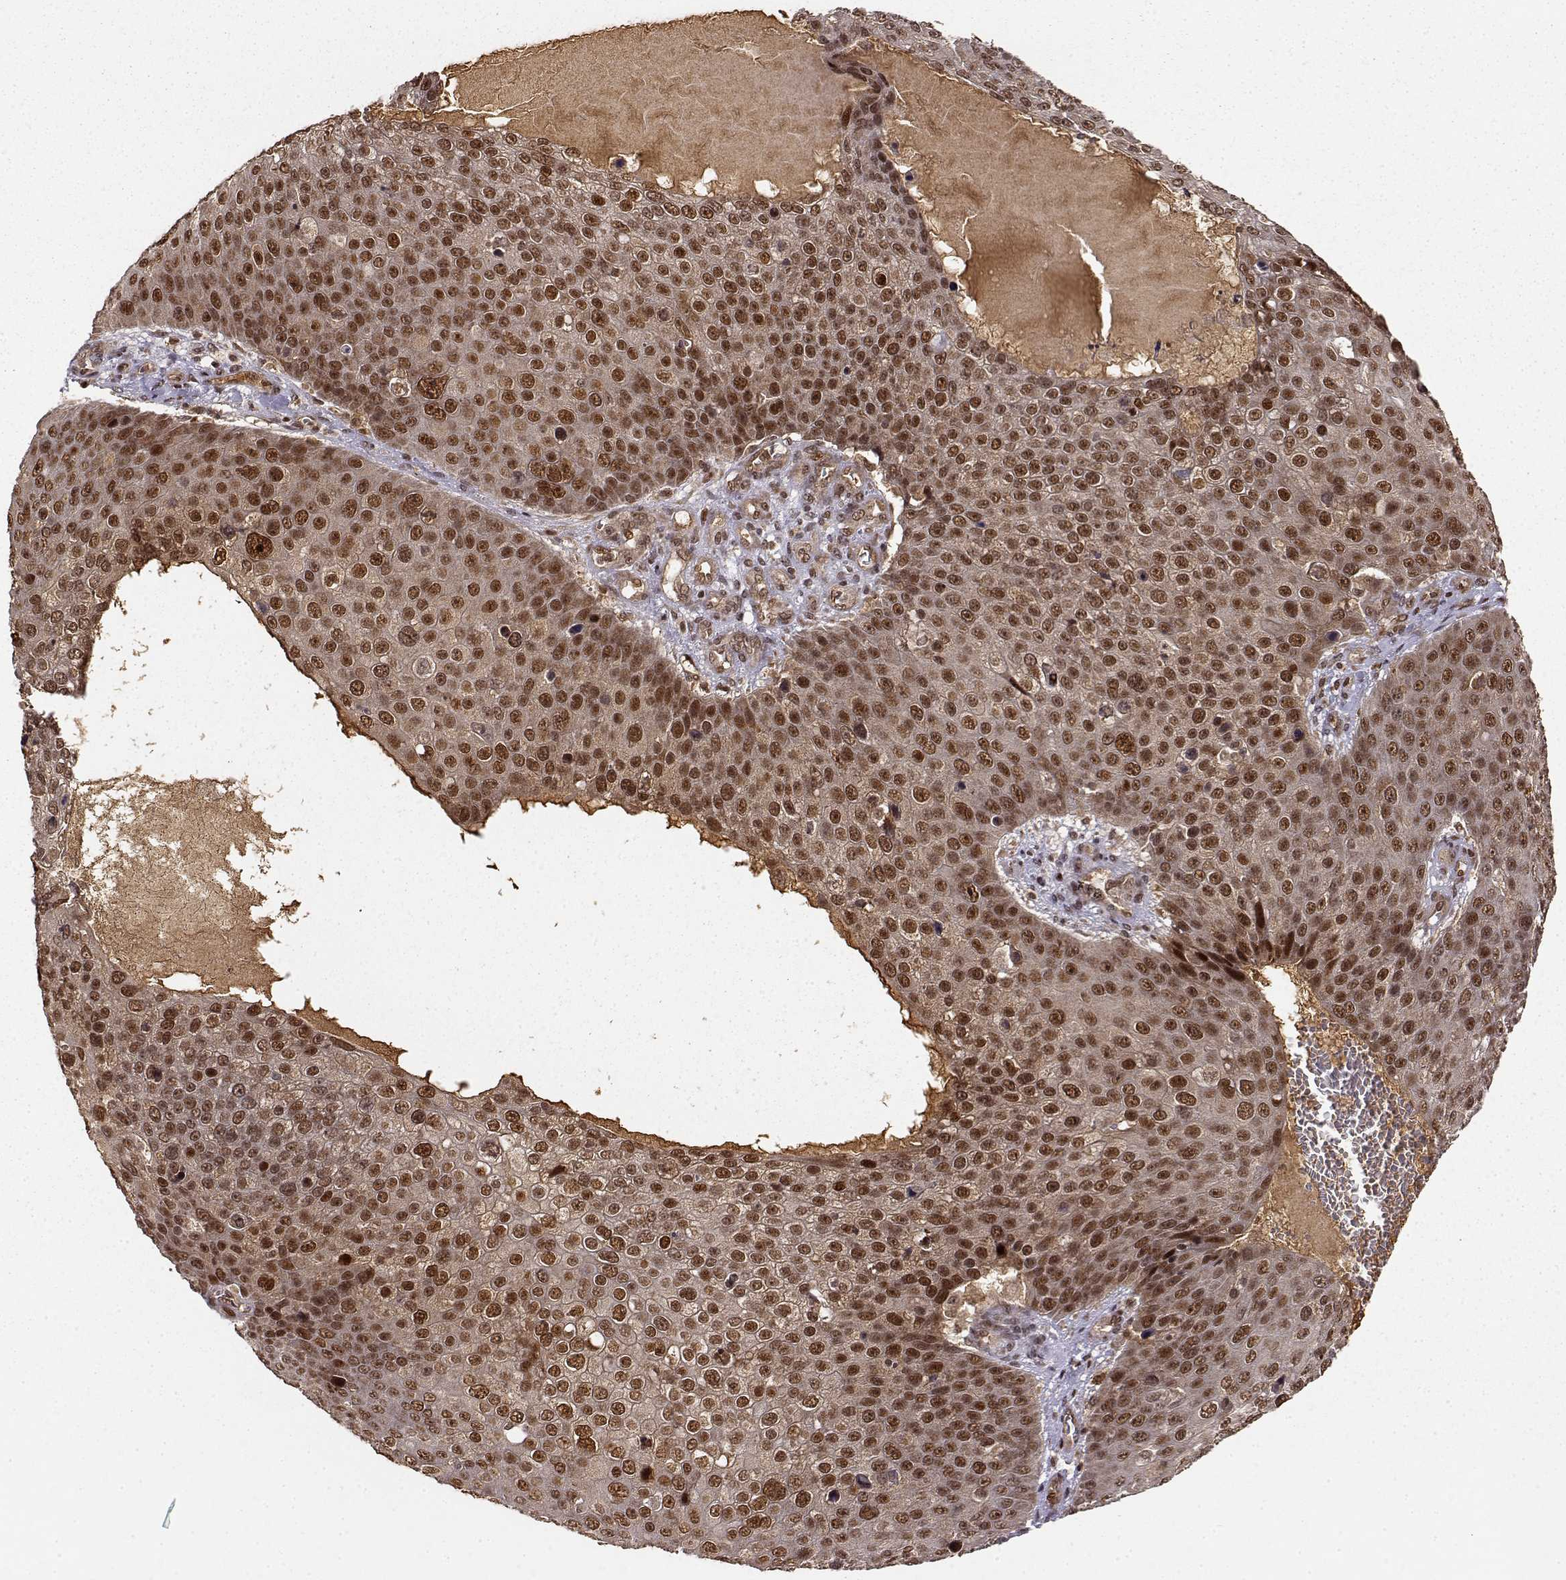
{"staining": {"intensity": "strong", "quantity": ">75%", "location": "nuclear"}, "tissue": "skin cancer", "cell_type": "Tumor cells", "image_type": "cancer", "snomed": [{"axis": "morphology", "description": "Squamous cell carcinoma, NOS"}, {"axis": "topography", "description": "Skin"}], "caption": "Protein expression analysis of human skin cancer reveals strong nuclear staining in approximately >75% of tumor cells. (Stains: DAB (3,3'-diaminobenzidine) in brown, nuclei in blue, Microscopy: brightfield microscopy at high magnification).", "gene": "MAEA", "patient": {"sex": "male", "age": 71}}